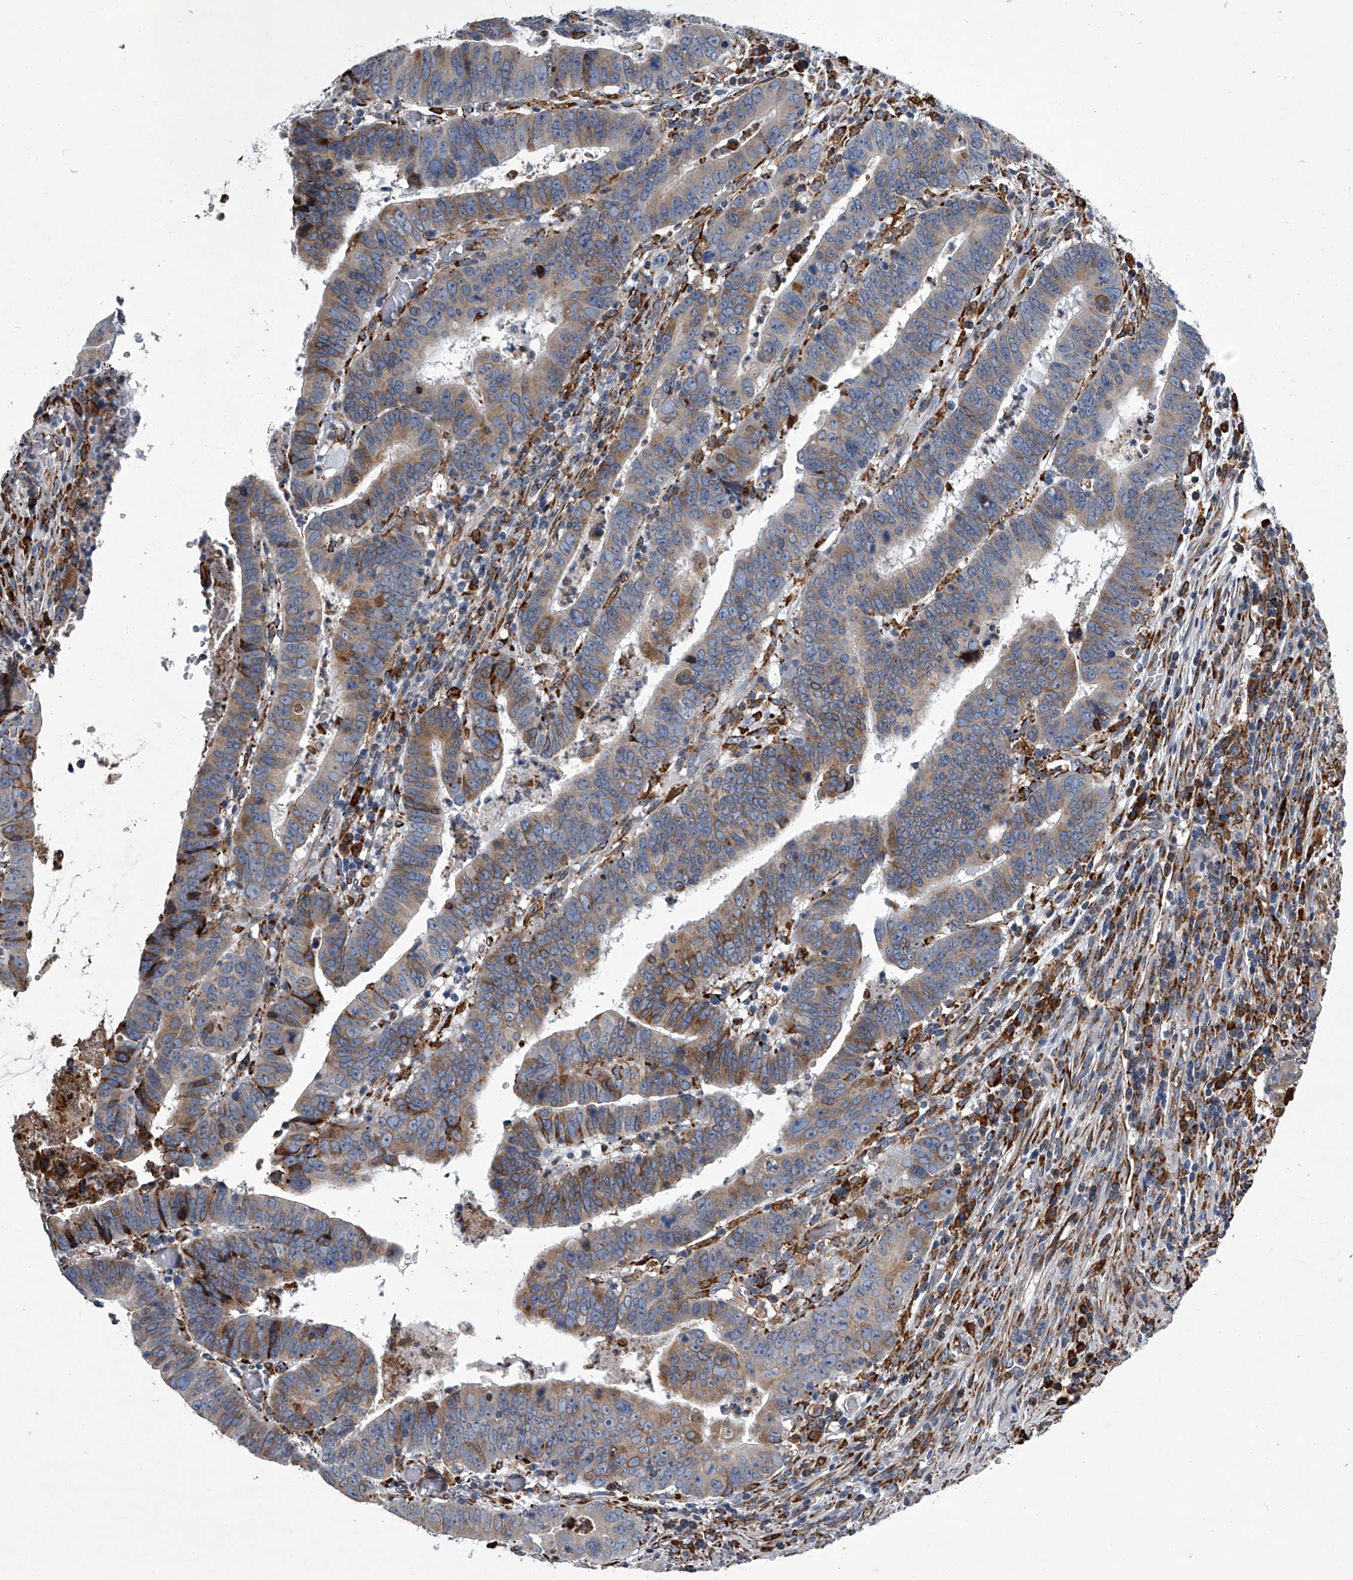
{"staining": {"intensity": "moderate", "quantity": "<25%", "location": "cytoplasmic/membranous"}, "tissue": "colorectal cancer", "cell_type": "Tumor cells", "image_type": "cancer", "snomed": [{"axis": "morphology", "description": "Normal tissue, NOS"}, {"axis": "morphology", "description": "Adenocarcinoma, NOS"}, {"axis": "topography", "description": "Rectum"}], "caption": "Tumor cells demonstrate moderate cytoplasmic/membranous expression in about <25% of cells in colorectal cancer.", "gene": "TMEM63C", "patient": {"sex": "female", "age": 65}}